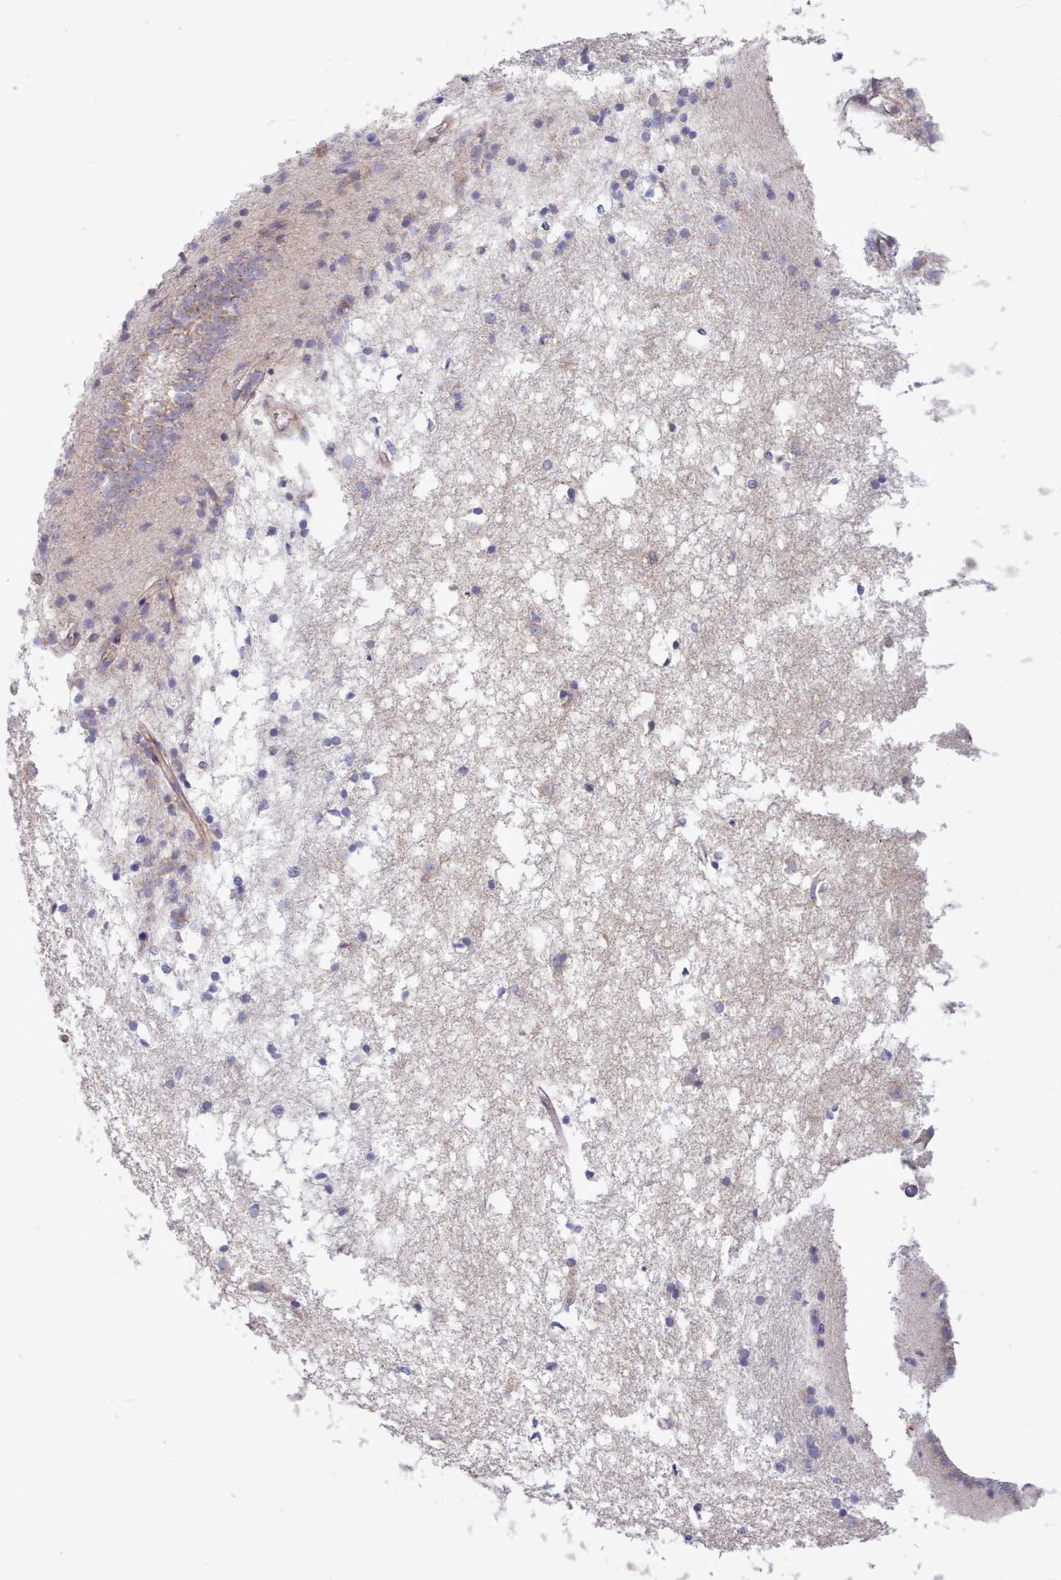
{"staining": {"intensity": "negative", "quantity": "none", "location": "none"}, "tissue": "caudate", "cell_type": "Glial cells", "image_type": "normal", "snomed": [{"axis": "morphology", "description": "Normal tissue, NOS"}, {"axis": "topography", "description": "Lateral ventricle wall"}], "caption": "This micrograph is of unremarkable caudate stained with immunohistochemistry (IHC) to label a protein in brown with the nuclei are counter-stained blue. There is no staining in glial cells. Nuclei are stained in blue.", "gene": "MRPL21", "patient": {"sex": "male", "age": 45}}